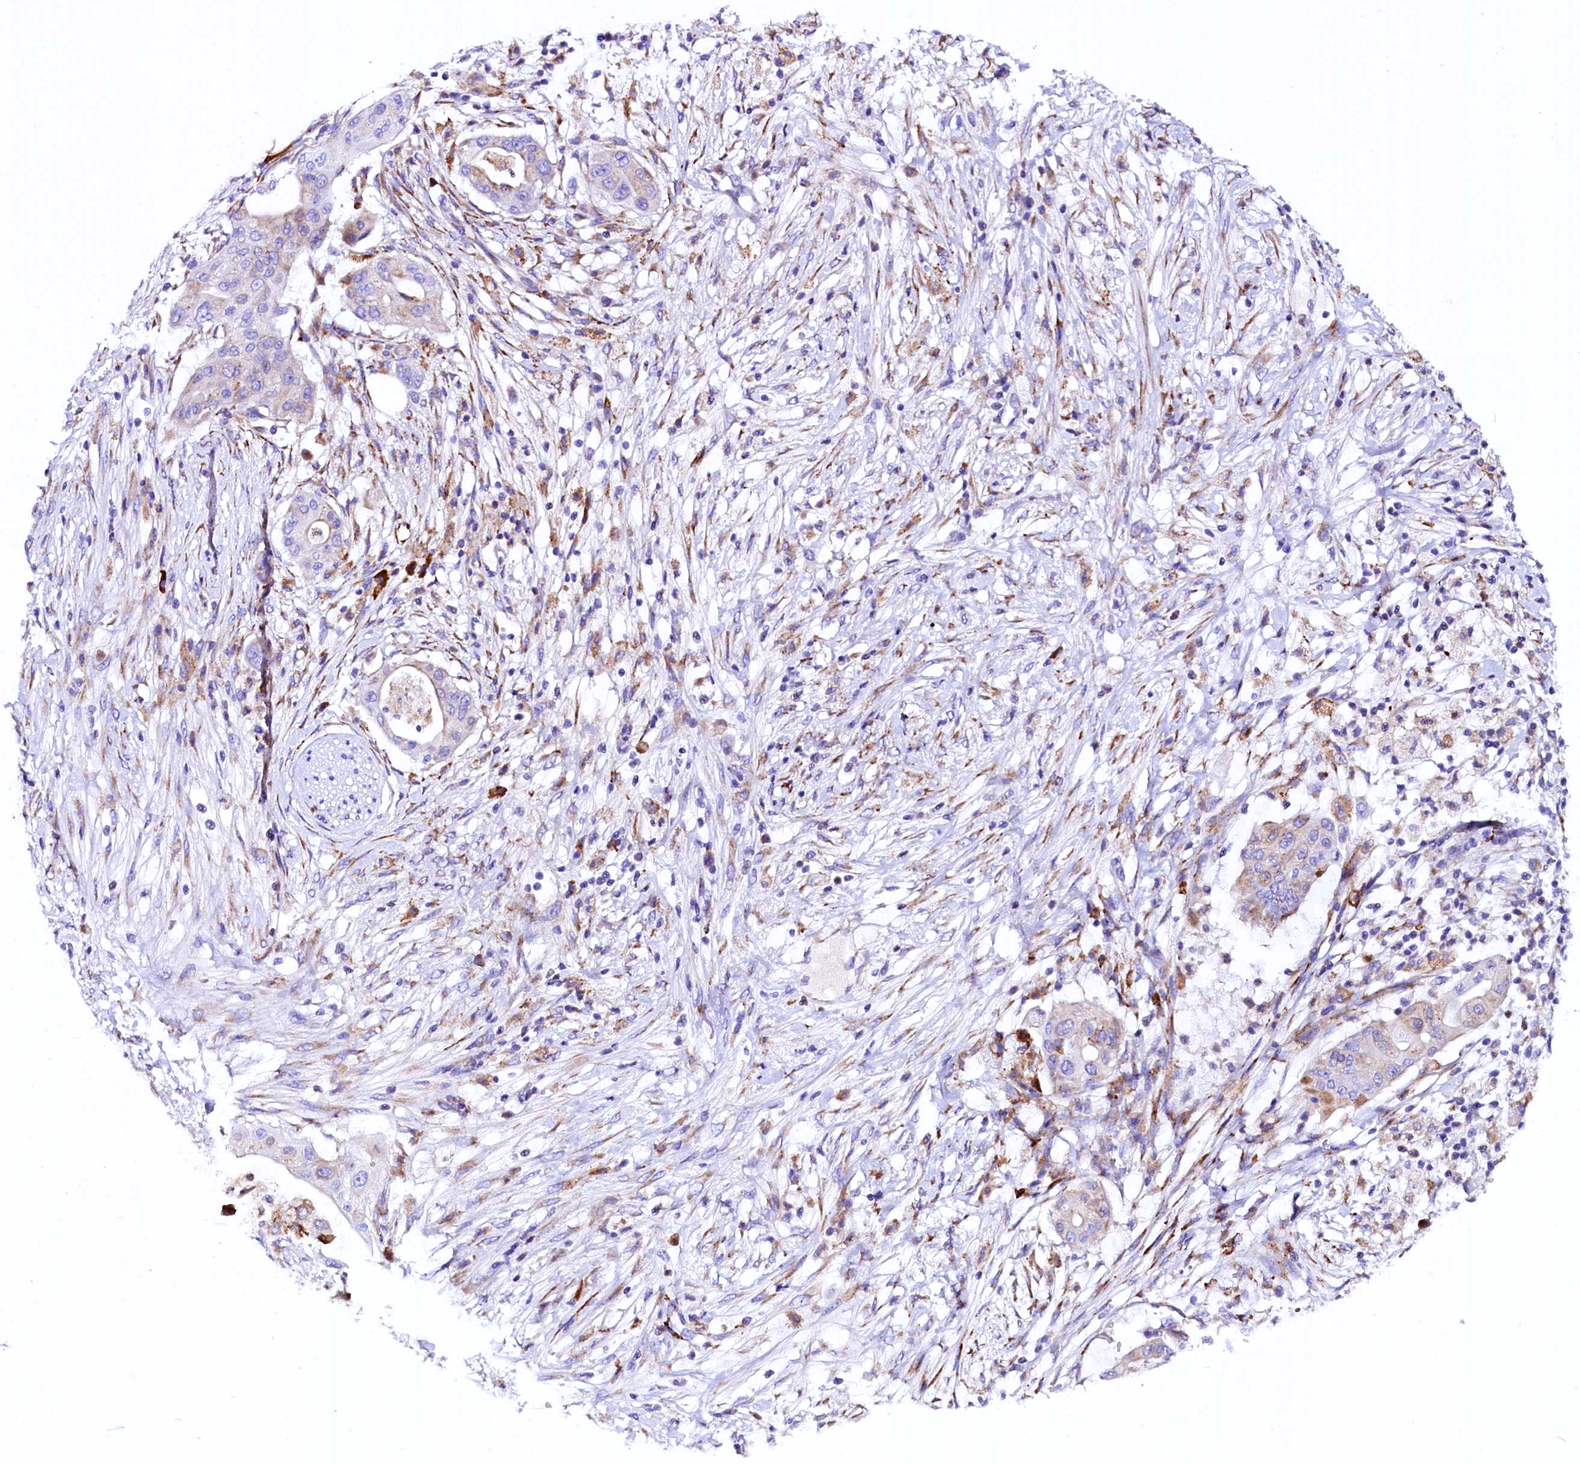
{"staining": {"intensity": "weak", "quantity": "<25%", "location": "cytoplasmic/membranous"}, "tissue": "pancreatic cancer", "cell_type": "Tumor cells", "image_type": "cancer", "snomed": [{"axis": "morphology", "description": "Adenocarcinoma, NOS"}, {"axis": "topography", "description": "Pancreas"}], "caption": "This is an immunohistochemistry histopathology image of pancreatic cancer. There is no expression in tumor cells.", "gene": "CMTR2", "patient": {"sex": "male", "age": 68}}